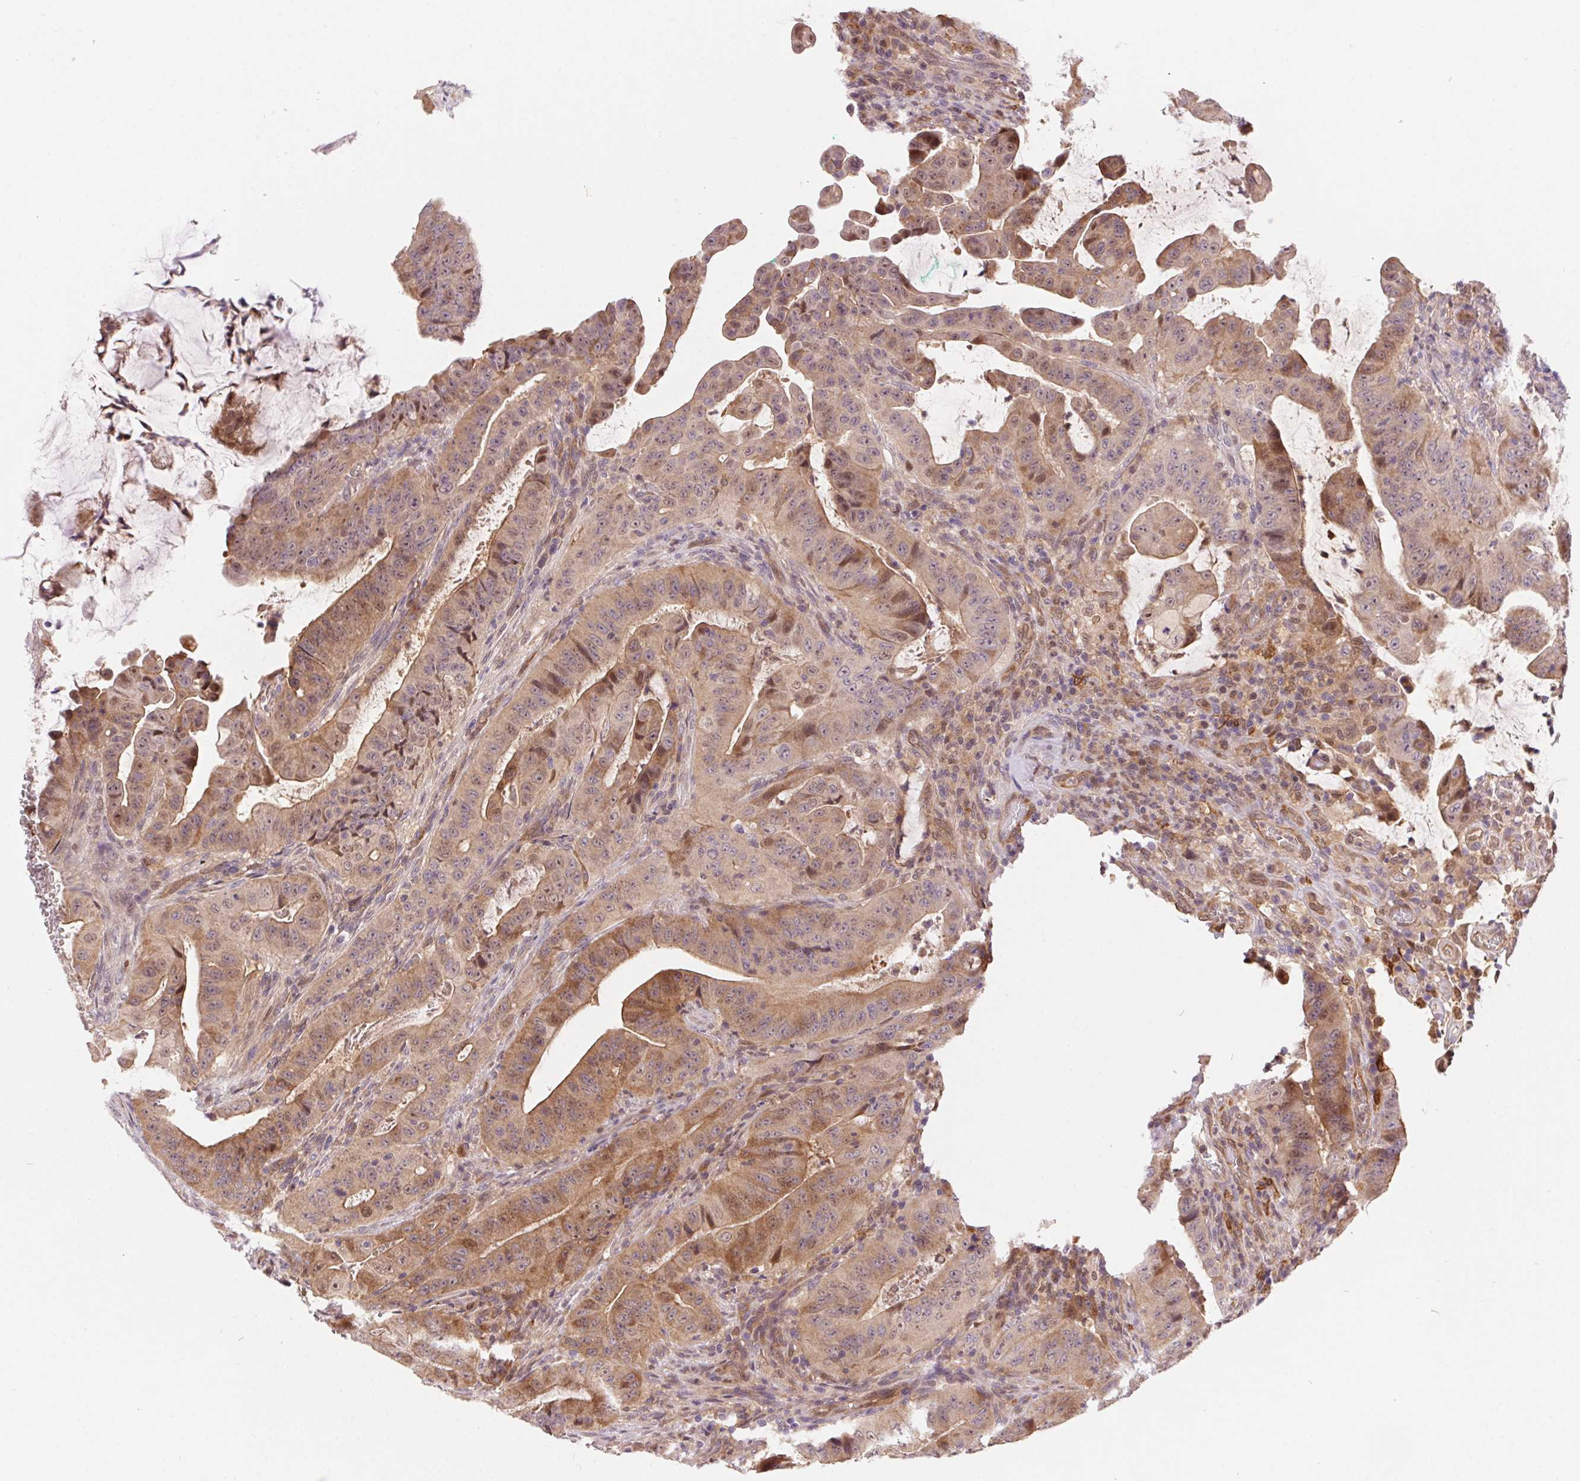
{"staining": {"intensity": "moderate", "quantity": ">75%", "location": "cytoplasmic/membranous"}, "tissue": "colorectal cancer", "cell_type": "Tumor cells", "image_type": "cancer", "snomed": [{"axis": "morphology", "description": "Adenocarcinoma, NOS"}, {"axis": "topography", "description": "Colon"}], "caption": "Brown immunohistochemical staining in human colorectal adenocarcinoma reveals moderate cytoplasmic/membranous positivity in about >75% of tumor cells. Immunohistochemistry (ihc) stains the protein in brown and the nuclei are stained blue.", "gene": "NUDT16", "patient": {"sex": "male", "age": 33}}